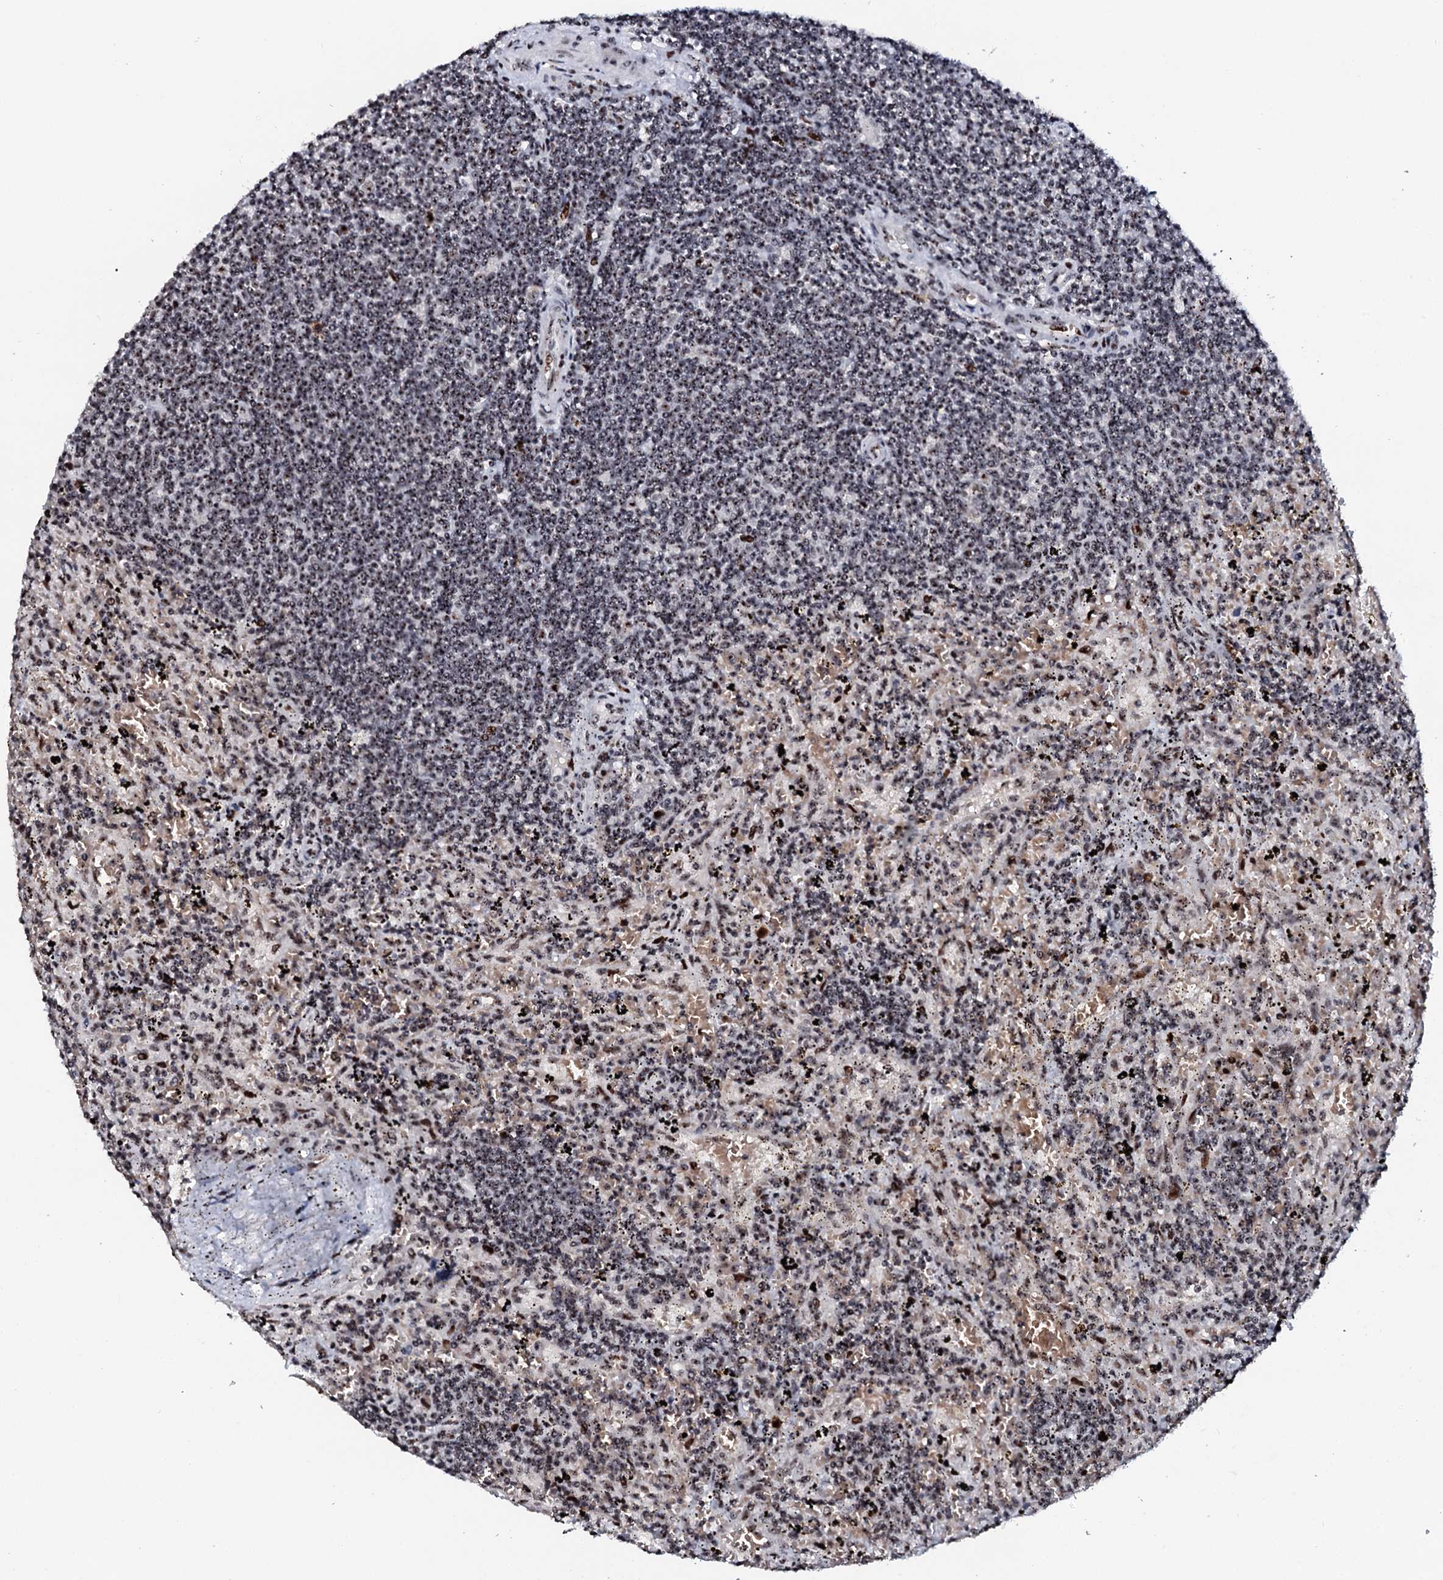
{"staining": {"intensity": "moderate", "quantity": ">75%", "location": "nuclear"}, "tissue": "lymphoma", "cell_type": "Tumor cells", "image_type": "cancer", "snomed": [{"axis": "morphology", "description": "Malignant lymphoma, non-Hodgkin's type, Low grade"}, {"axis": "topography", "description": "Spleen"}], "caption": "Protein staining by IHC exhibits moderate nuclear staining in approximately >75% of tumor cells in low-grade malignant lymphoma, non-Hodgkin's type.", "gene": "NEUROG3", "patient": {"sex": "male", "age": 76}}